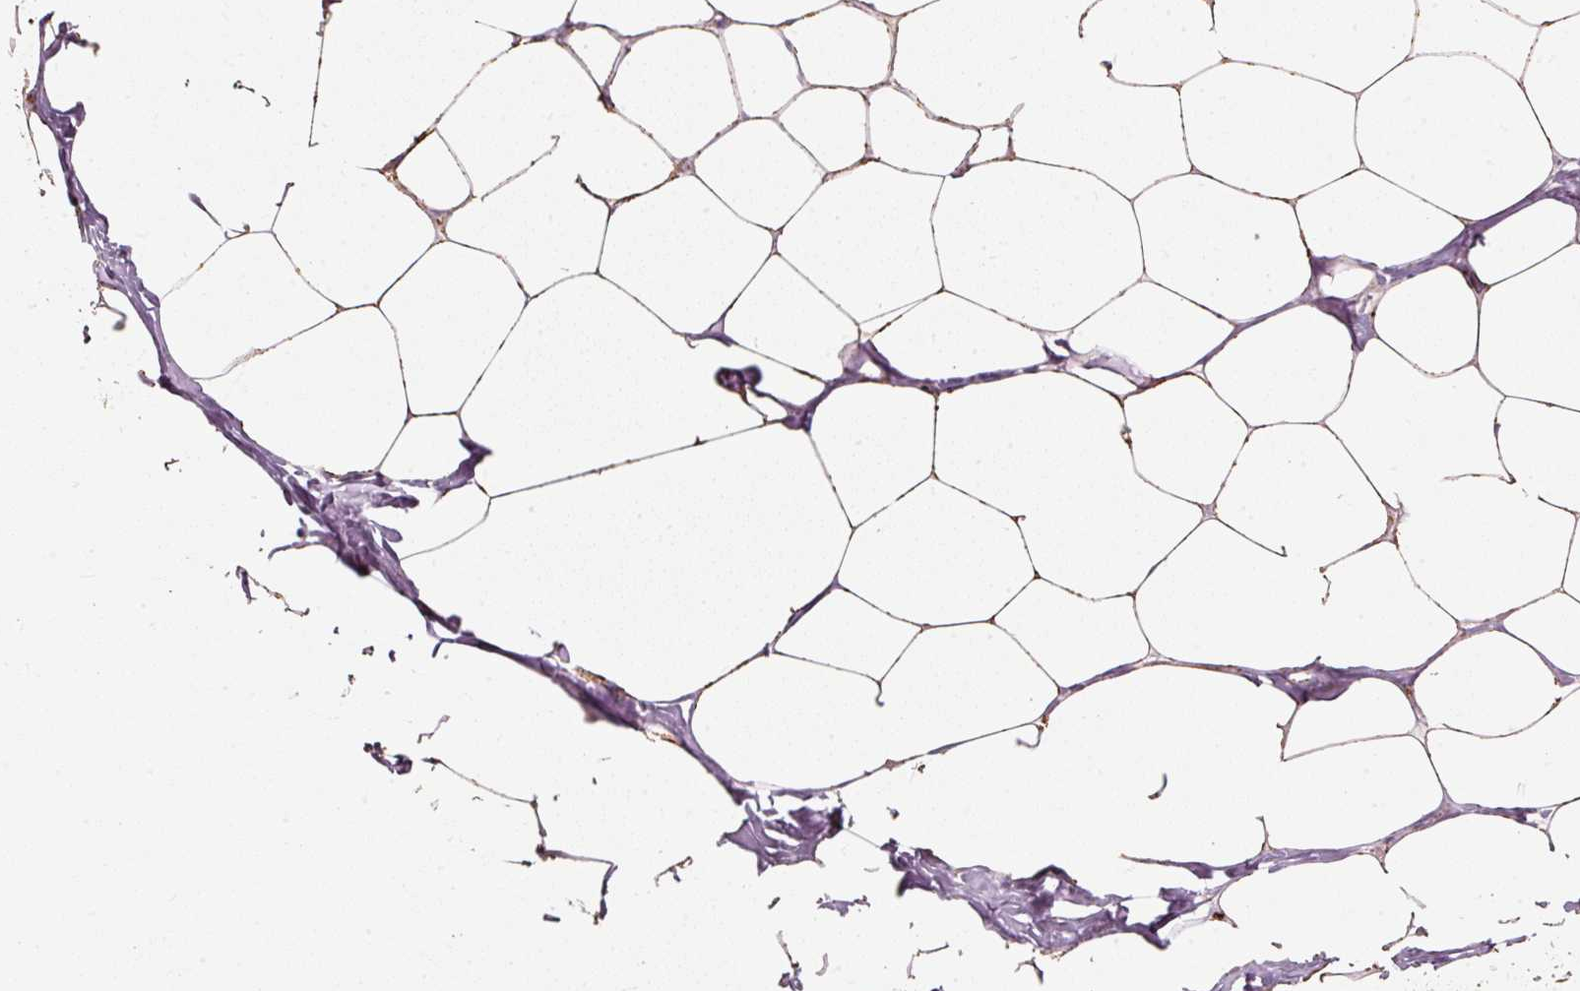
{"staining": {"intensity": "moderate", "quantity": ">75%", "location": "cytoplasmic/membranous"}, "tissue": "breast", "cell_type": "Adipocytes", "image_type": "normal", "snomed": [{"axis": "morphology", "description": "Normal tissue, NOS"}, {"axis": "topography", "description": "Breast"}], "caption": "A brown stain highlights moderate cytoplasmic/membranous positivity of a protein in adipocytes of unremarkable human breast. The staining is performed using DAB (3,3'-diaminobenzidine) brown chromogen to label protein expression. The nuclei are counter-stained blue using hematoxylin.", "gene": "UQCRC1", "patient": {"sex": "female", "age": 27}}